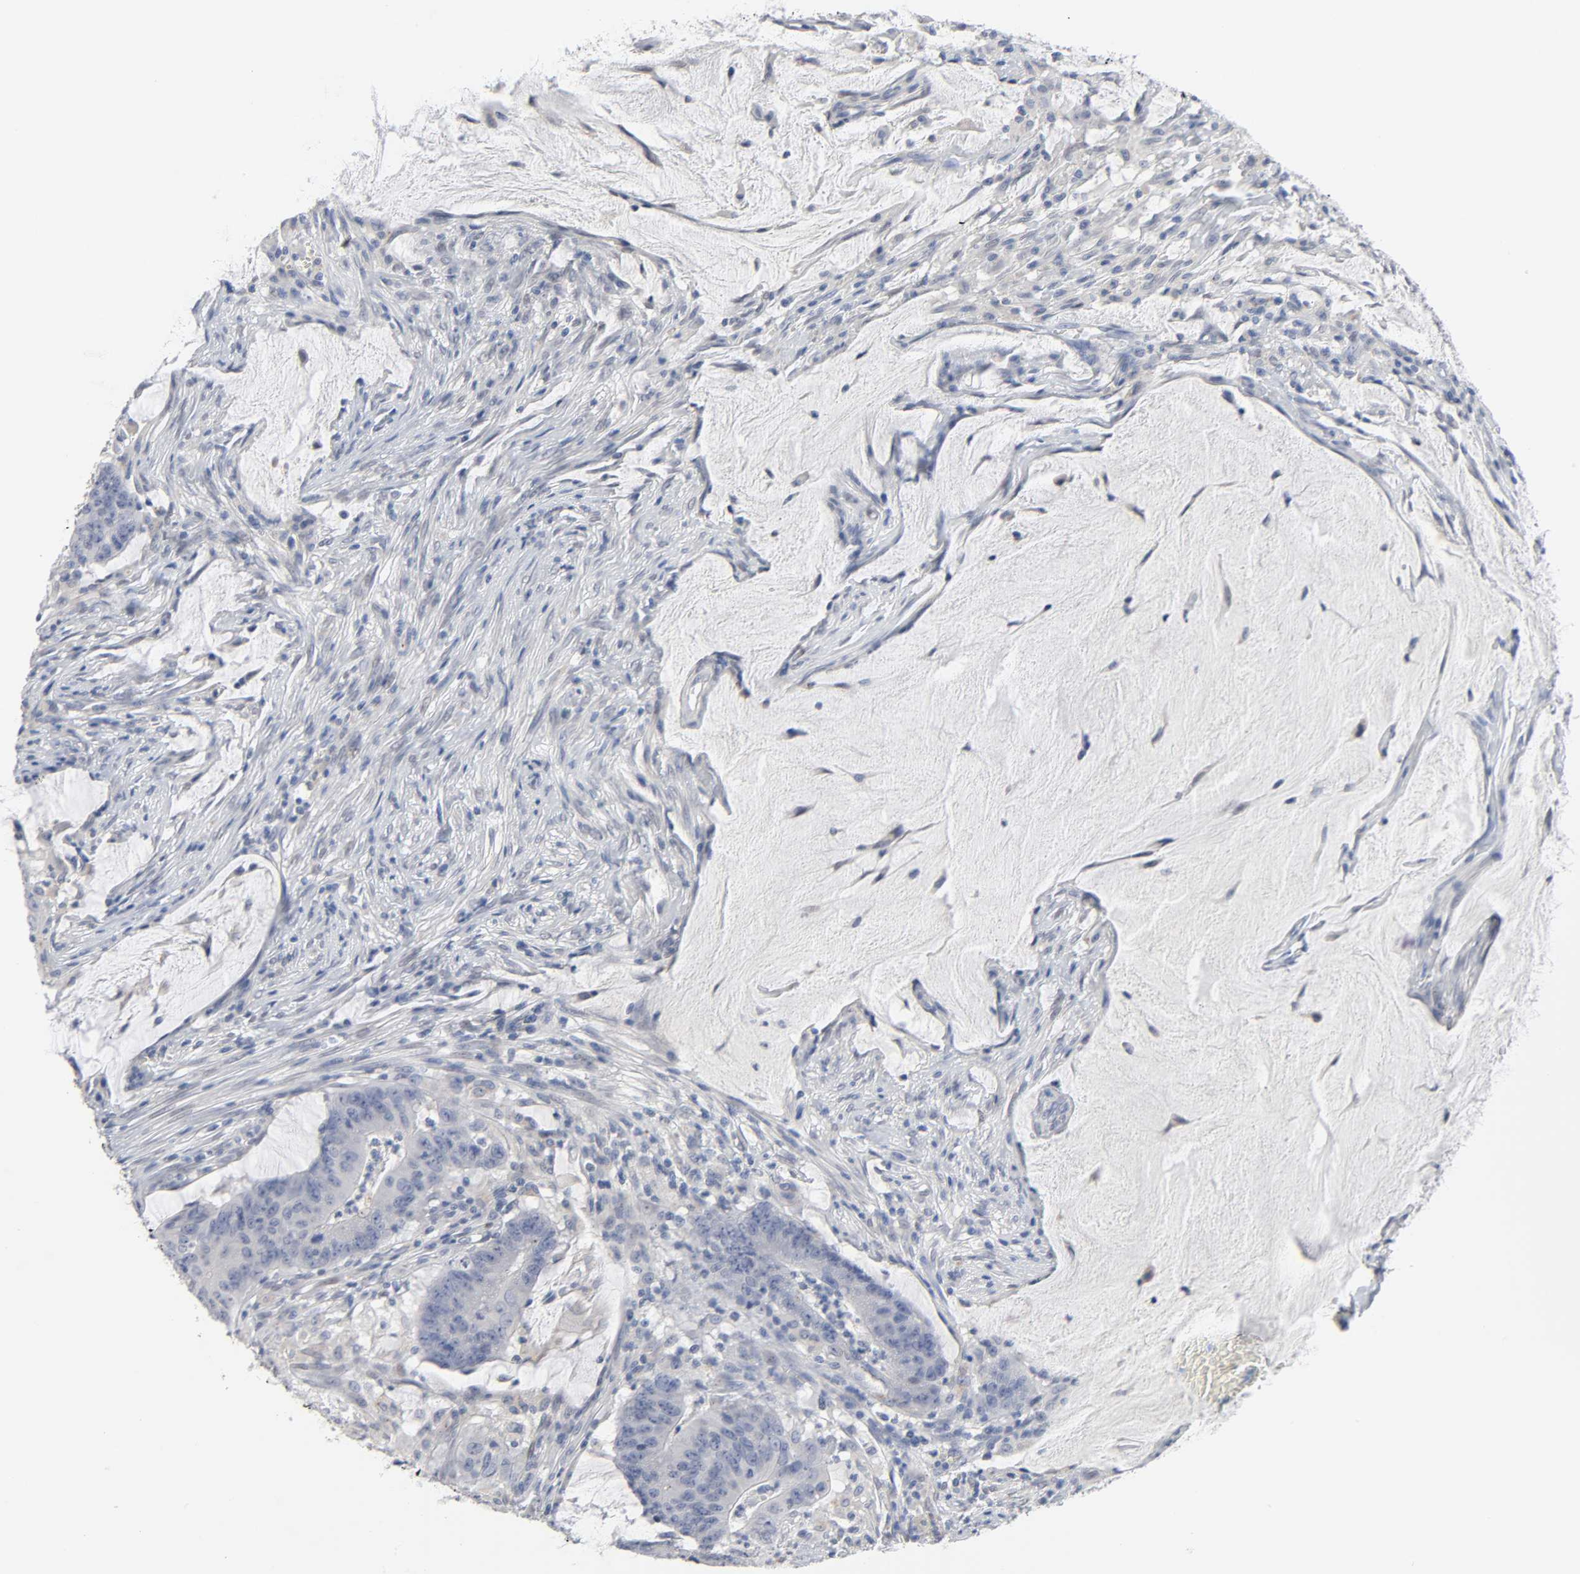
{"staining": {"intensity": "negative", "quantity": "none", "location": "none"}, "tissue": "colorectal cancer", "cell_type": "Tumor cells", "image_type": "cancer", "snomed": [{"axis": "morphology", "description": "Adenocarcinoma, NOS"}, {"axis": "topography", "description": "Colon"}], "caption": "DAB (3,3'-diaminobenzidine) immunohistochemical staining of human adenocarcinoma (colorectal) demonstrates no significant positivity in tumor cells.", "gene": "SALL2", "patient": {"sex": "male", "age": 45}}